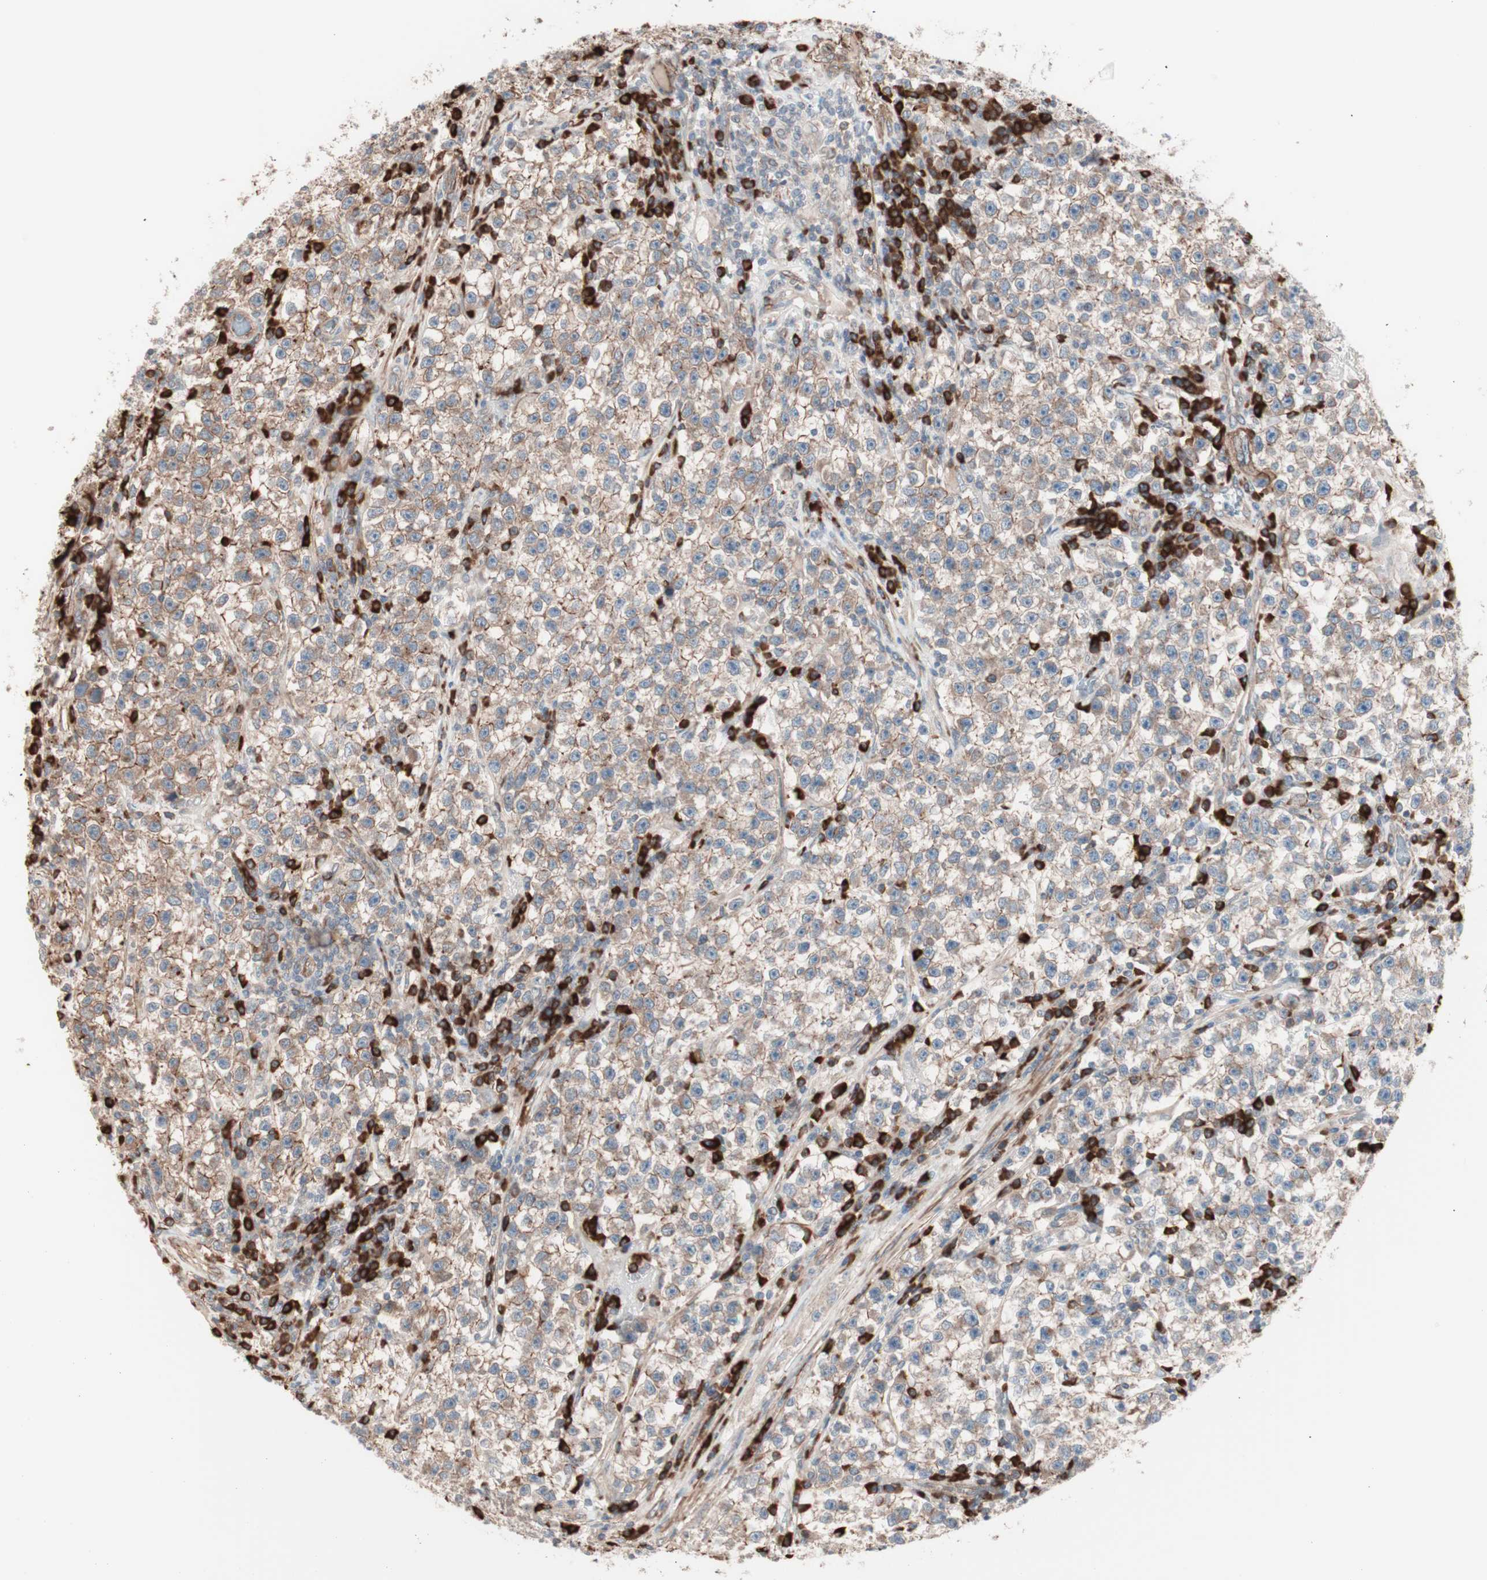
{"staining": {"intensity": "weak", "quantity": ">75%", "location": "cytoplasmic/membranous"}, "tissue": "testis cancer", "cell_type": "Tumor cells", "image_type": "cancer", "snomed": [{"axis": "morphology", "description": "Seminoma, NOS"}, {"axis": "topography", "description": "Testis"}], "caption": "Immunohistochemistry (DAB) staining of testis cancer shows weak cytoplasmic/membranous protein positivity in approximately >75% of tumor cells.", "gene": "ALG5", "patient": {"sex": "male", "age": 22}}